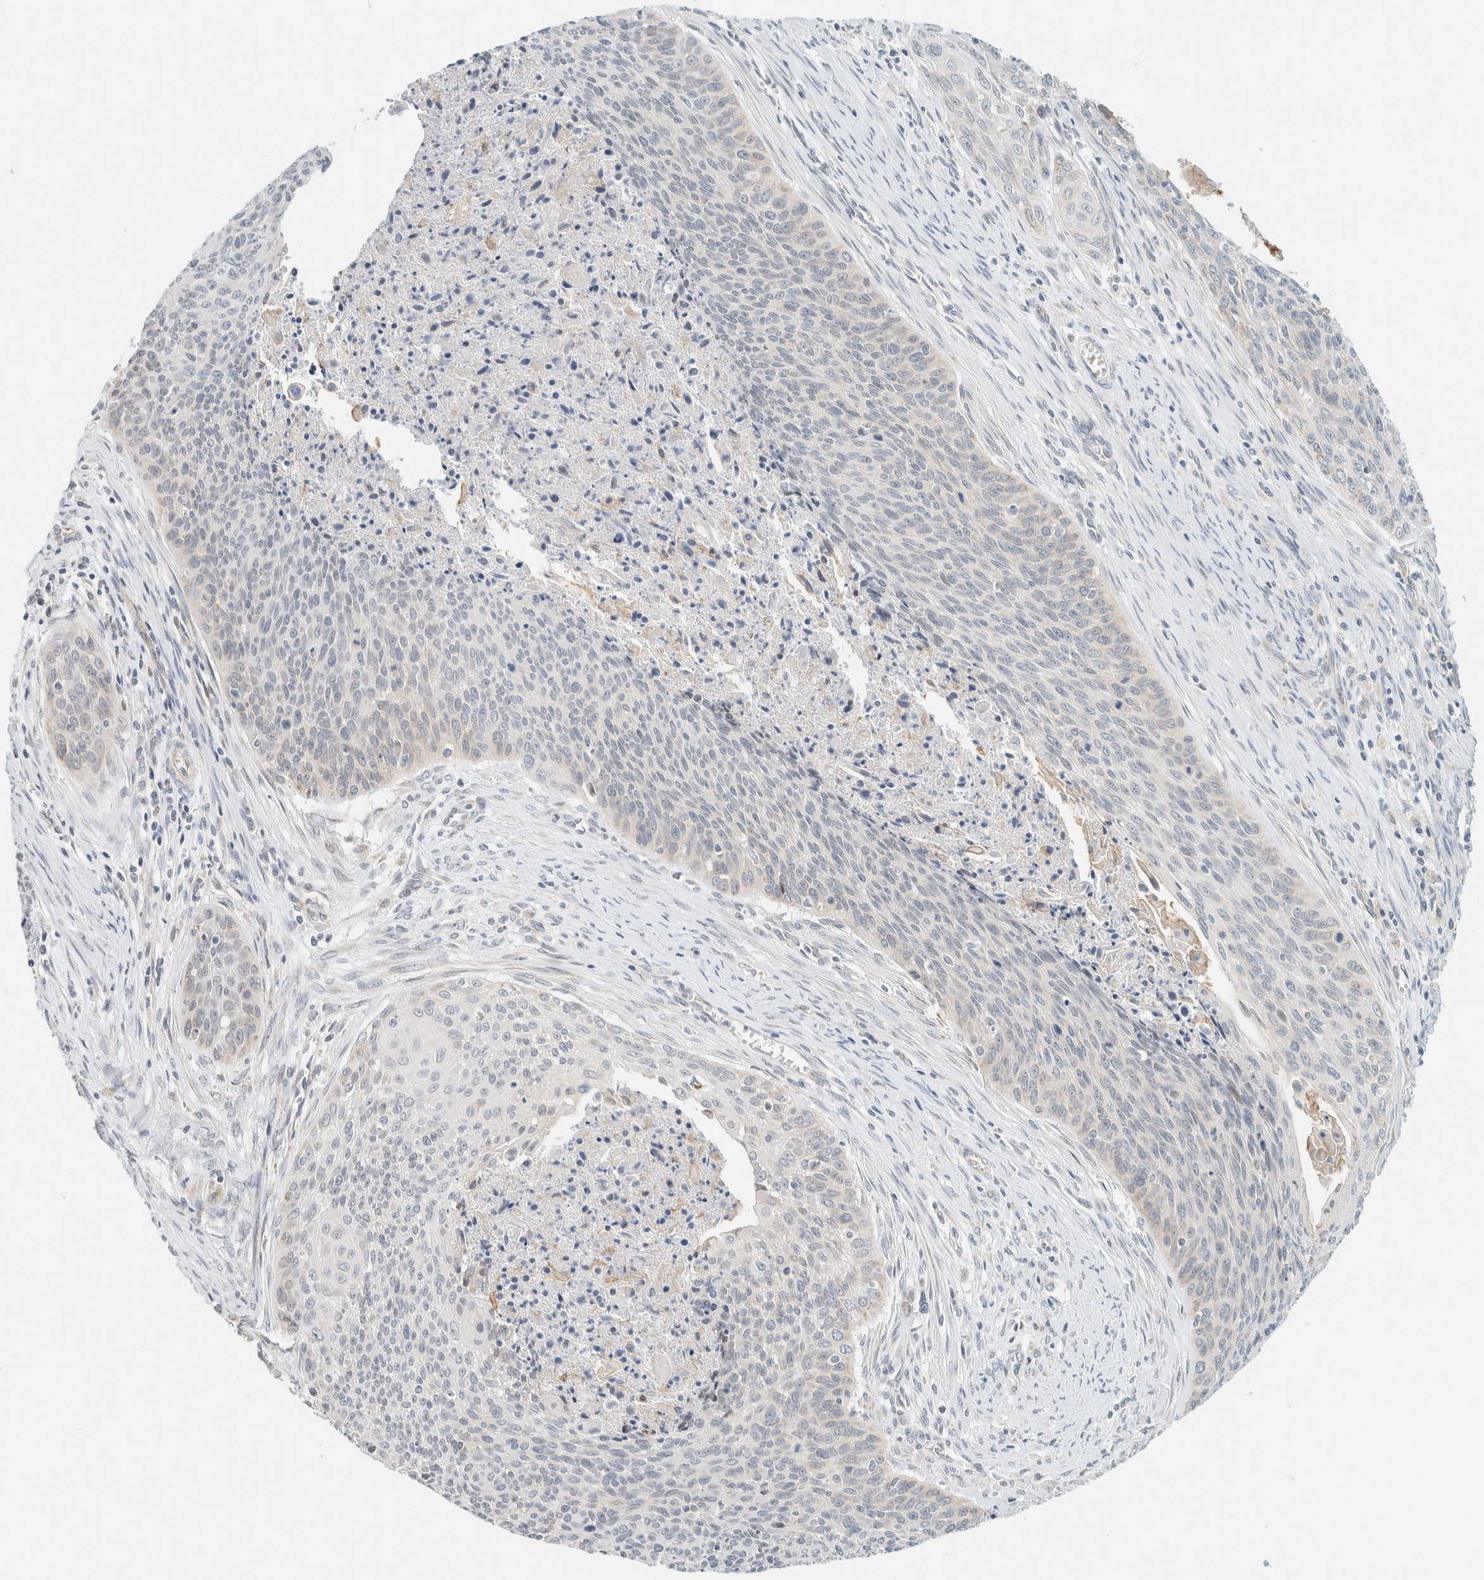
{"staining": {"intensity": "negative", "quantity": "none", "location": "none"}, "tissue": "cervical cancer", "cell_type": "Tumor cells", "image_type": "cancer", "snomed": [{"axis": "morphology", "description": "Squamous cell carcinoma, NOS"}, {"axis": "topography", "description": "Cervix"}], "caption": "Micrograph shows no significant protein expression in tumor cells of cervical cancer.", "gene": "SUMF2", "patient": {"sex": "female", "age": 55}}